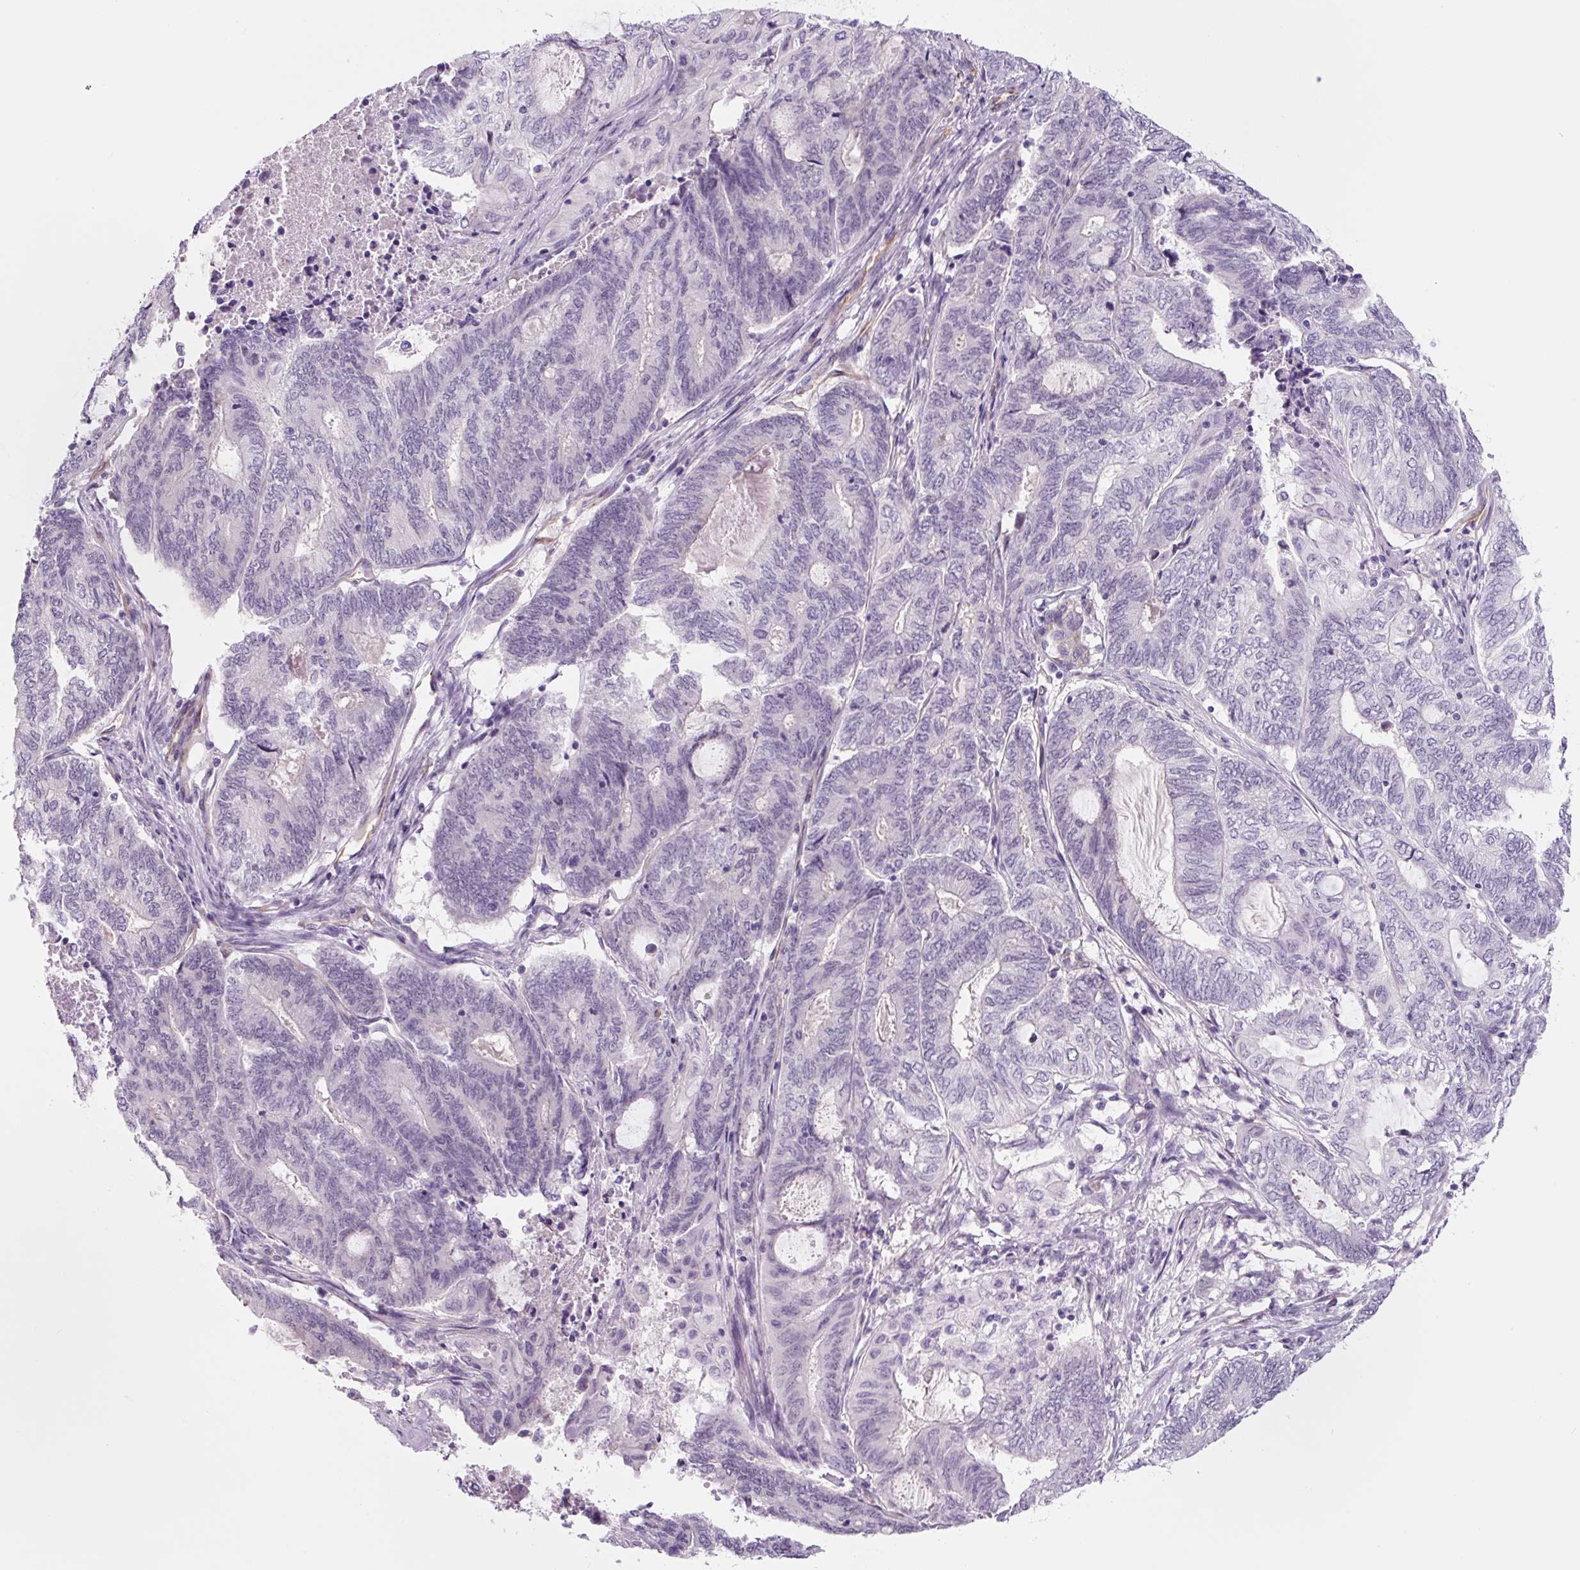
{"staining": {"intensity": "negative", "quantity": "none", "location": "none"}, "tissue": "endometrial cancer", "cell_type": "Tumor cells", "image_type": "cancer", "snomed": [{"axis": "morphology", "description": "Adenocarcinoma, NOS"}, {"axis": "topography", "description": "Uterus"}, {"axis": "topography", "description": "Endometrium"}], "caption": "This is an IHC photomicrograph of endometrial adenocarcinoma. There is no positivity in tumor cells.", "gene": "CCL25", "patient": {"sex": "female", "age": 70}}